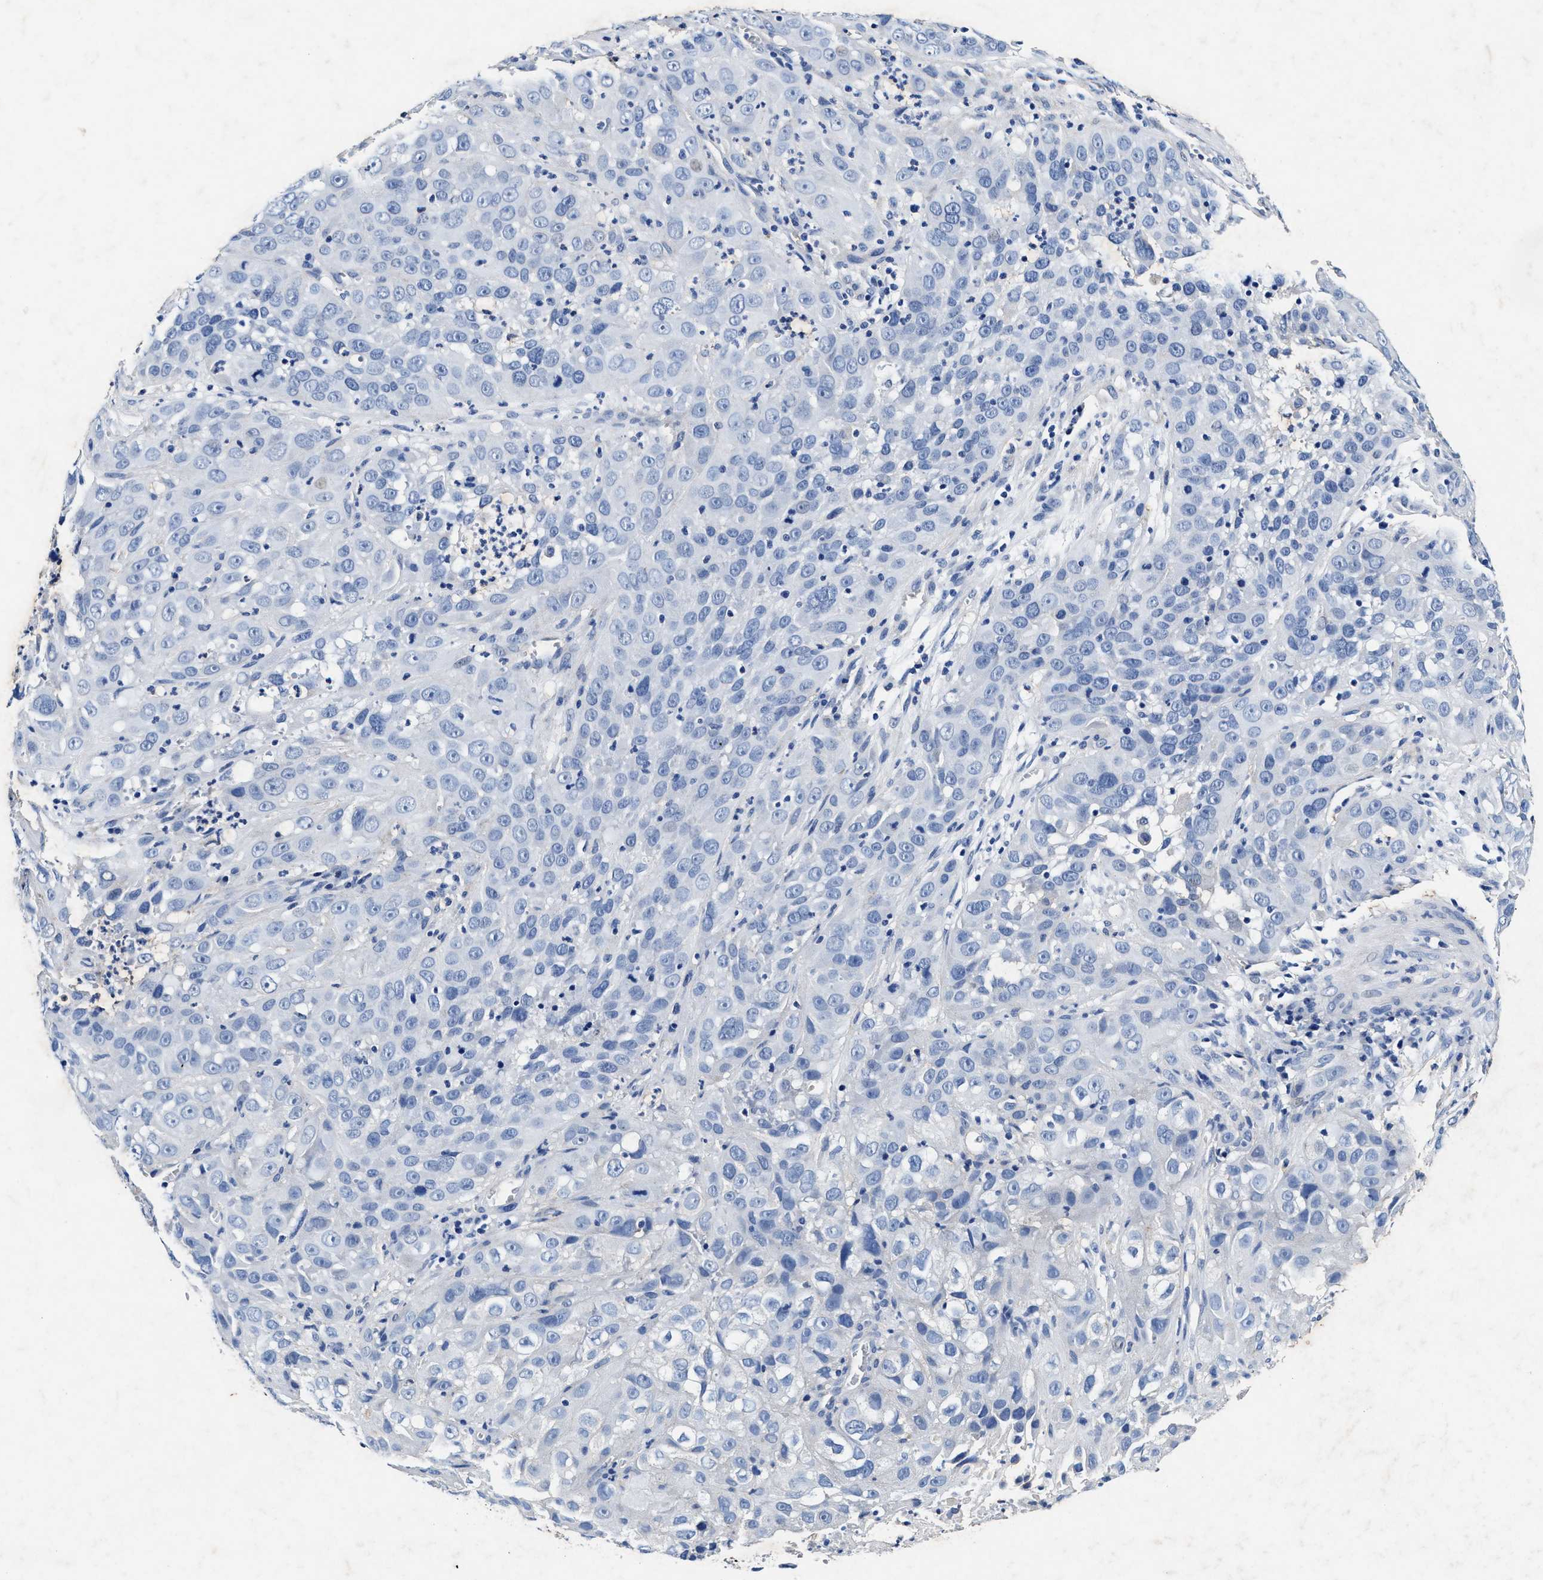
{"staining": {"intensity": "negative", "quantity": "none", "location": "none"}, "tissue": "cervical cancer", "cell_type": "Tumor cells", "image_type": "cancer", "snomed": [{"axis": "morphology", "description": "Squamous cell carcinoma, NOS"}, {"axis": "topography", "description": "Cervix"}], "caption": "Immunohistochemistry (IHC) micrograph of neoplastic tissue: human cervical squamous cell carcinoma stained with DAB shows no significant protein staining in tumor cells.", "gene": "SLC8A1", "patient": {"sex": "female", "age": 32}}